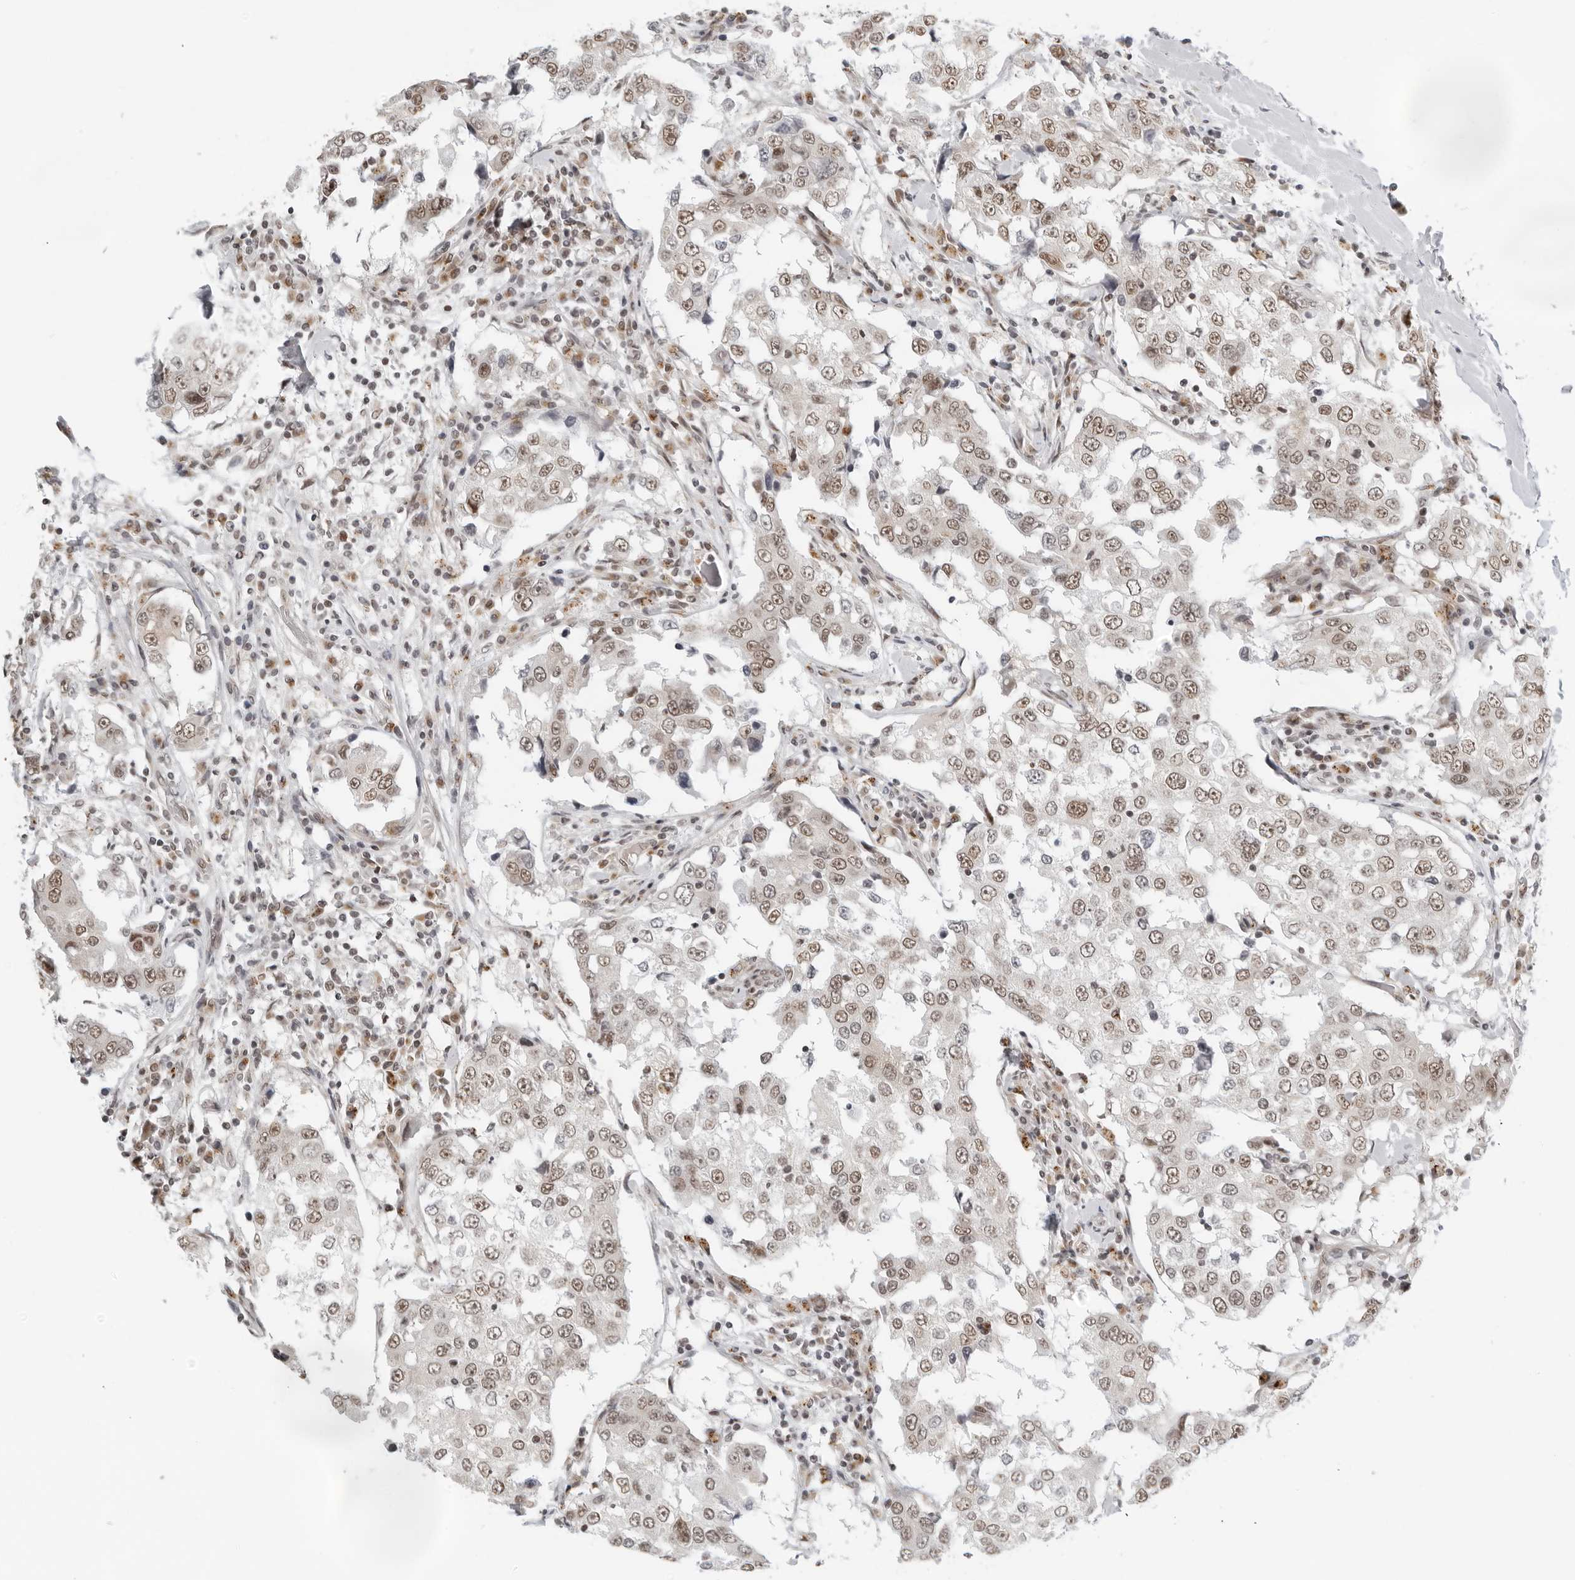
{"staining": {"intensity": "moderate", "quantity": ">75%", "location": "cytoplasmic/membranous,nuclear"}, "tissue": "breast cancer", "cell_type": "Tumor cells", "image_type": "cancer", "snomed": [{"axis": "morphology", "description": "Duct carcinoma"}, {"axis": "topography", "description": "Breast"}], "caption": "Human breast cancer (infiltrating ductal carcinoma) stained with a brown dye demonstrates moderate cytoplasmic/membranous and nuclear positive positivity in about >75% of tumor cells.", "gene": "TOX4", "patient": {"sex": "female", "age": 27}}